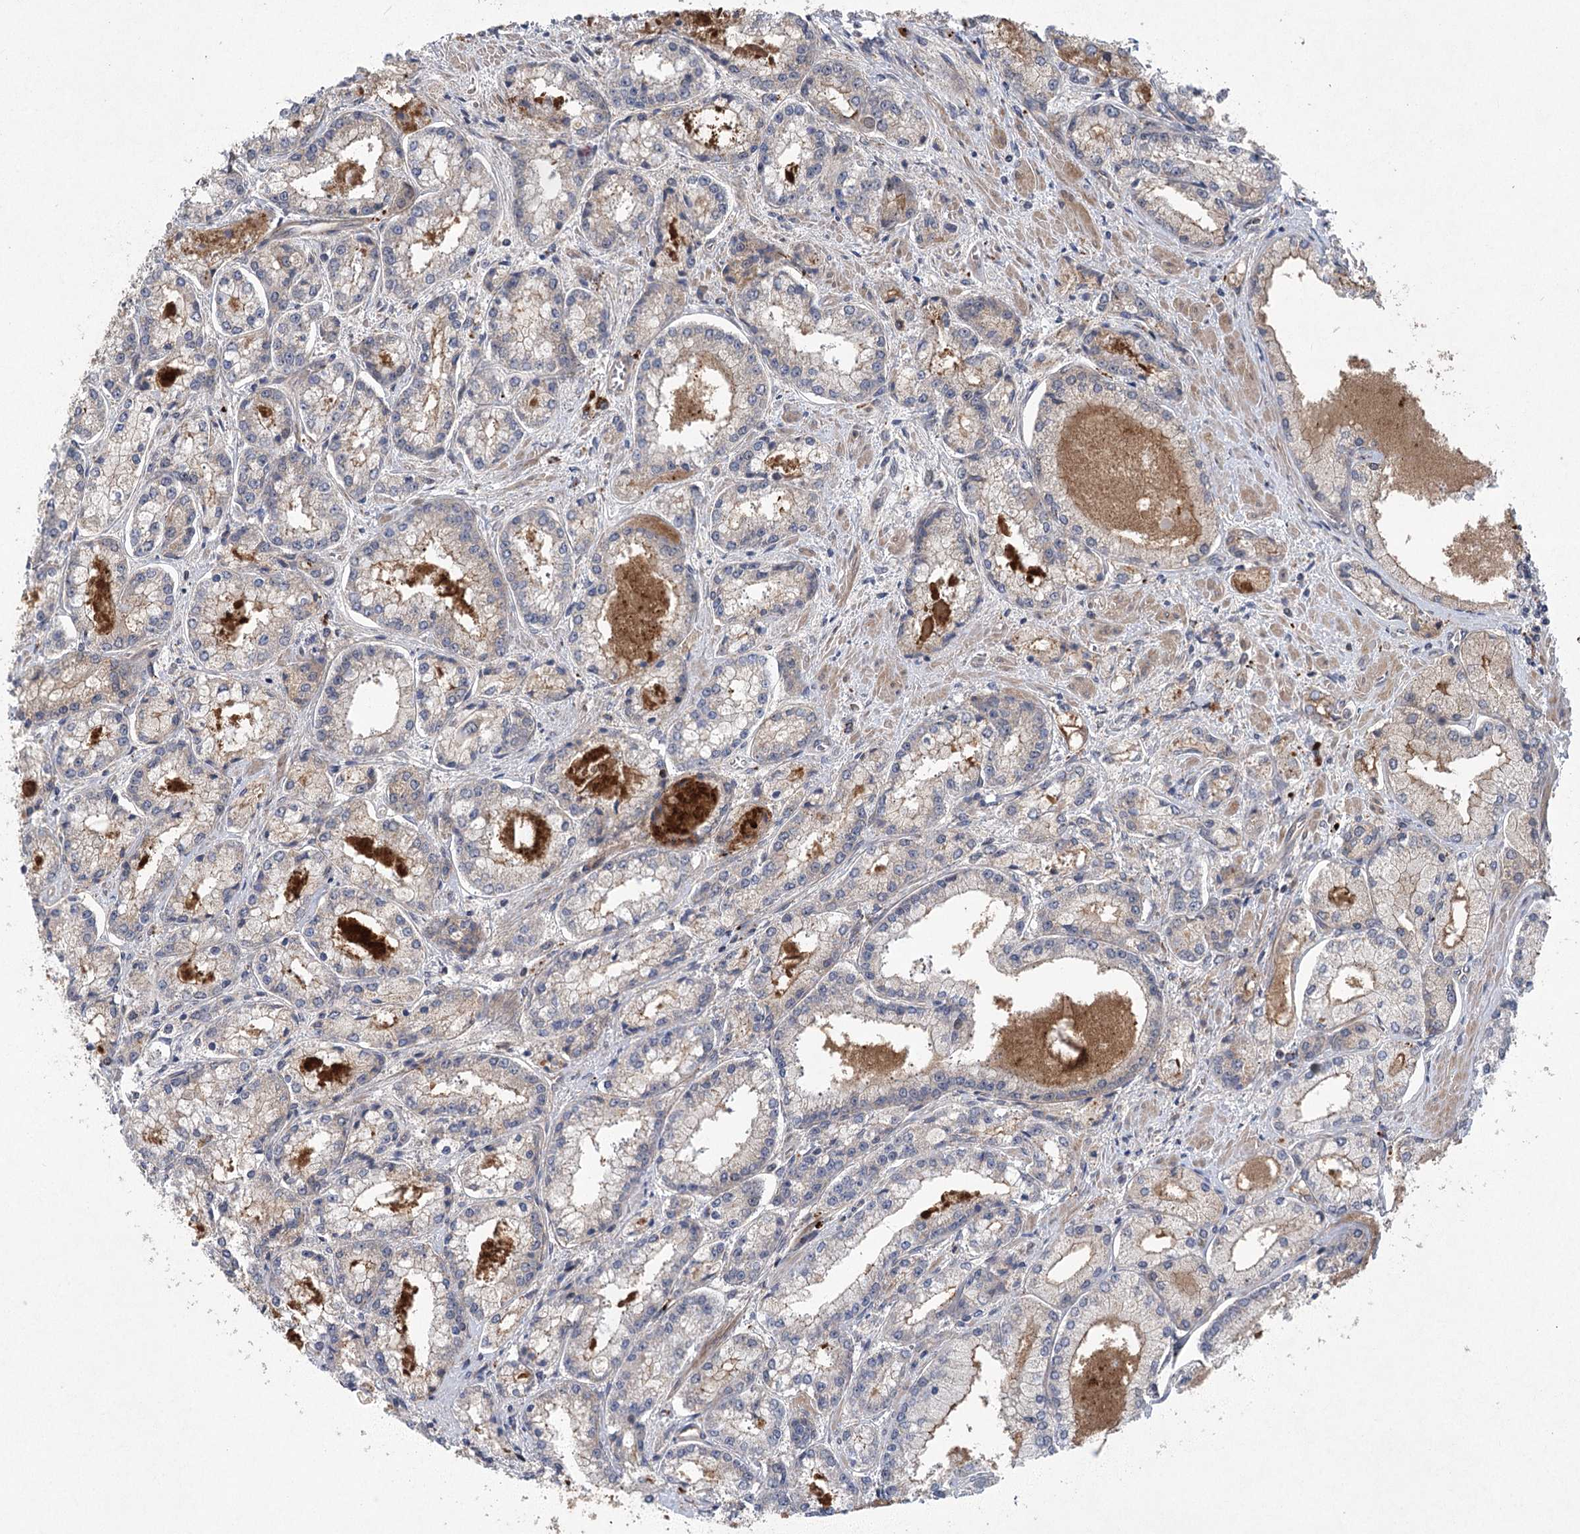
{"staining": {"intensity": "weak", "quantity": "<25%", "location": "cytoplasmic/membranous"}, "tissue": "prostate cancer", "cell_type": "Tumor cells", "image_type": "cancer", "snomed": [{"axis": "morphology", "description": "Adenocarcinoma, Low grade"}, {"axis": "topography", "description": "Prostate"}], "caption": "Immunohistochemistry of human prostate cancer (low-grade adenocarcinoma) displays no positivity in tumor cells.", "gene": "METTL24", "patient": {"sex": "male", "age": 74}}